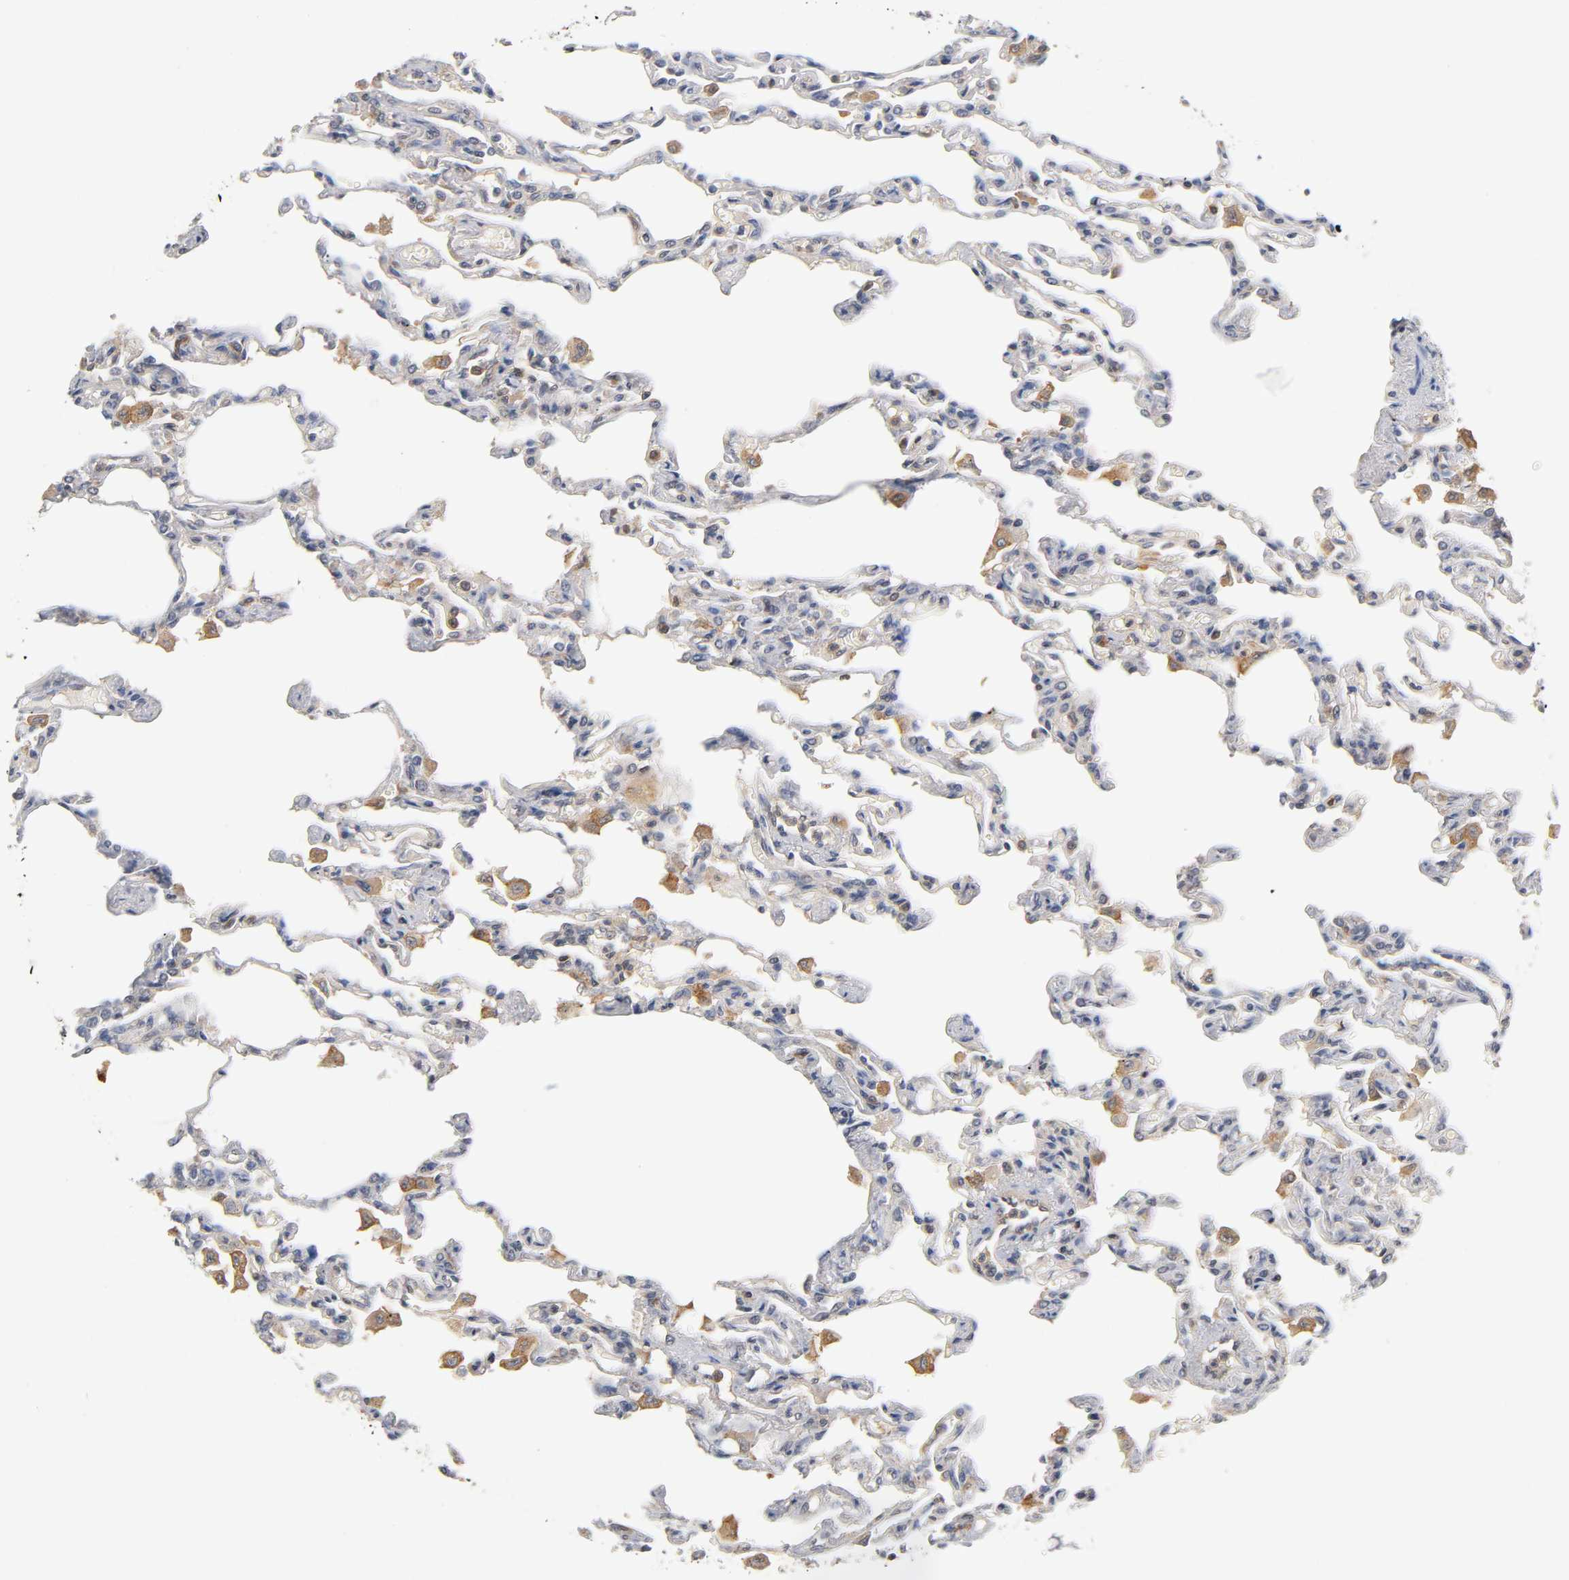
{"staining": {"intensity": "moderate", "quantity": "25%-75%", "location": "cytoplasmic/membranous,nuclear"}, "tissue": "lung", "cell_type": "Alveolar cells", "image_type": "normal", "snomed": [{"axis": "morphology", "description": "Normal tissue, NOS"}, {"axis": "topography", "description": "Lung"}], "caption": "Brown immunohistochemical staining in benign human lung demonstrates moderate cytoplasmic/membranous,nuclear expression in approximately 25%-75% of alveolar cells. The staining is performed using DAB brown chromogen to label protein expression. The nuclei are counter-stained blue using hematoxylin.", "gene": "ACTR2", "patient": {"sex": "male", "age": 21}}